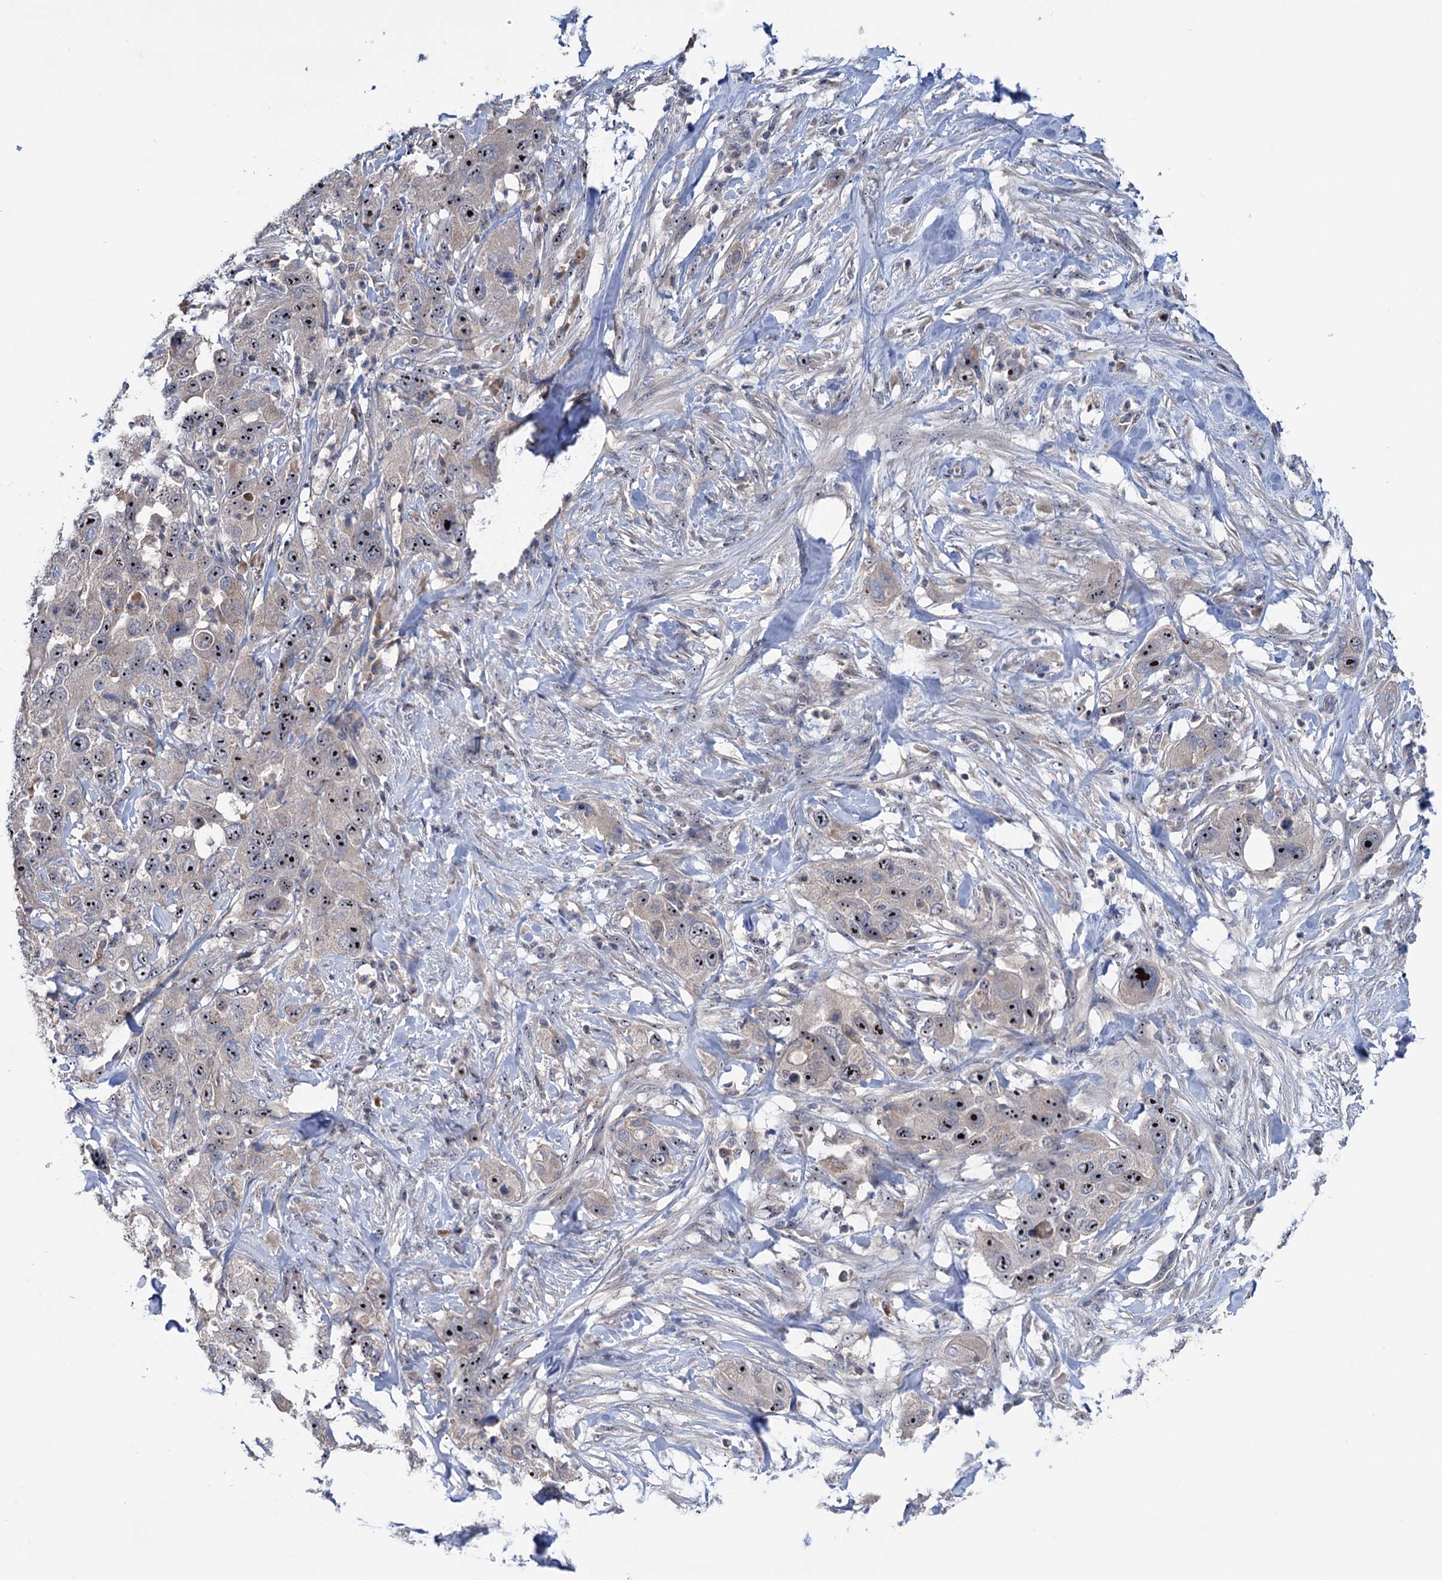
{"staining": {"intensity": "strong", "quantity": ">75%", "location": "nuclear"}, "tissue": "pancreatic cancer", "cell_type": "Tumor cells", "image_type": "cancer", "snomed": [{"axis": "morphology", "description": "Adenocarcinoma, NOS"}, {"axis": "topography", "description": "Pancreas"}], "caption": "Immunohistochemical staining of human adenocarcinoma (pancreatic) demonstrates strong nuclear protein expression in approximately >75% of tumor cells. (DAB (3,3'-diaminobenzidine) = brown stain, brightfield microscopy at high magnification).", "gene": "HTR3B", "patient": {"sex": "female", "age": 78}}